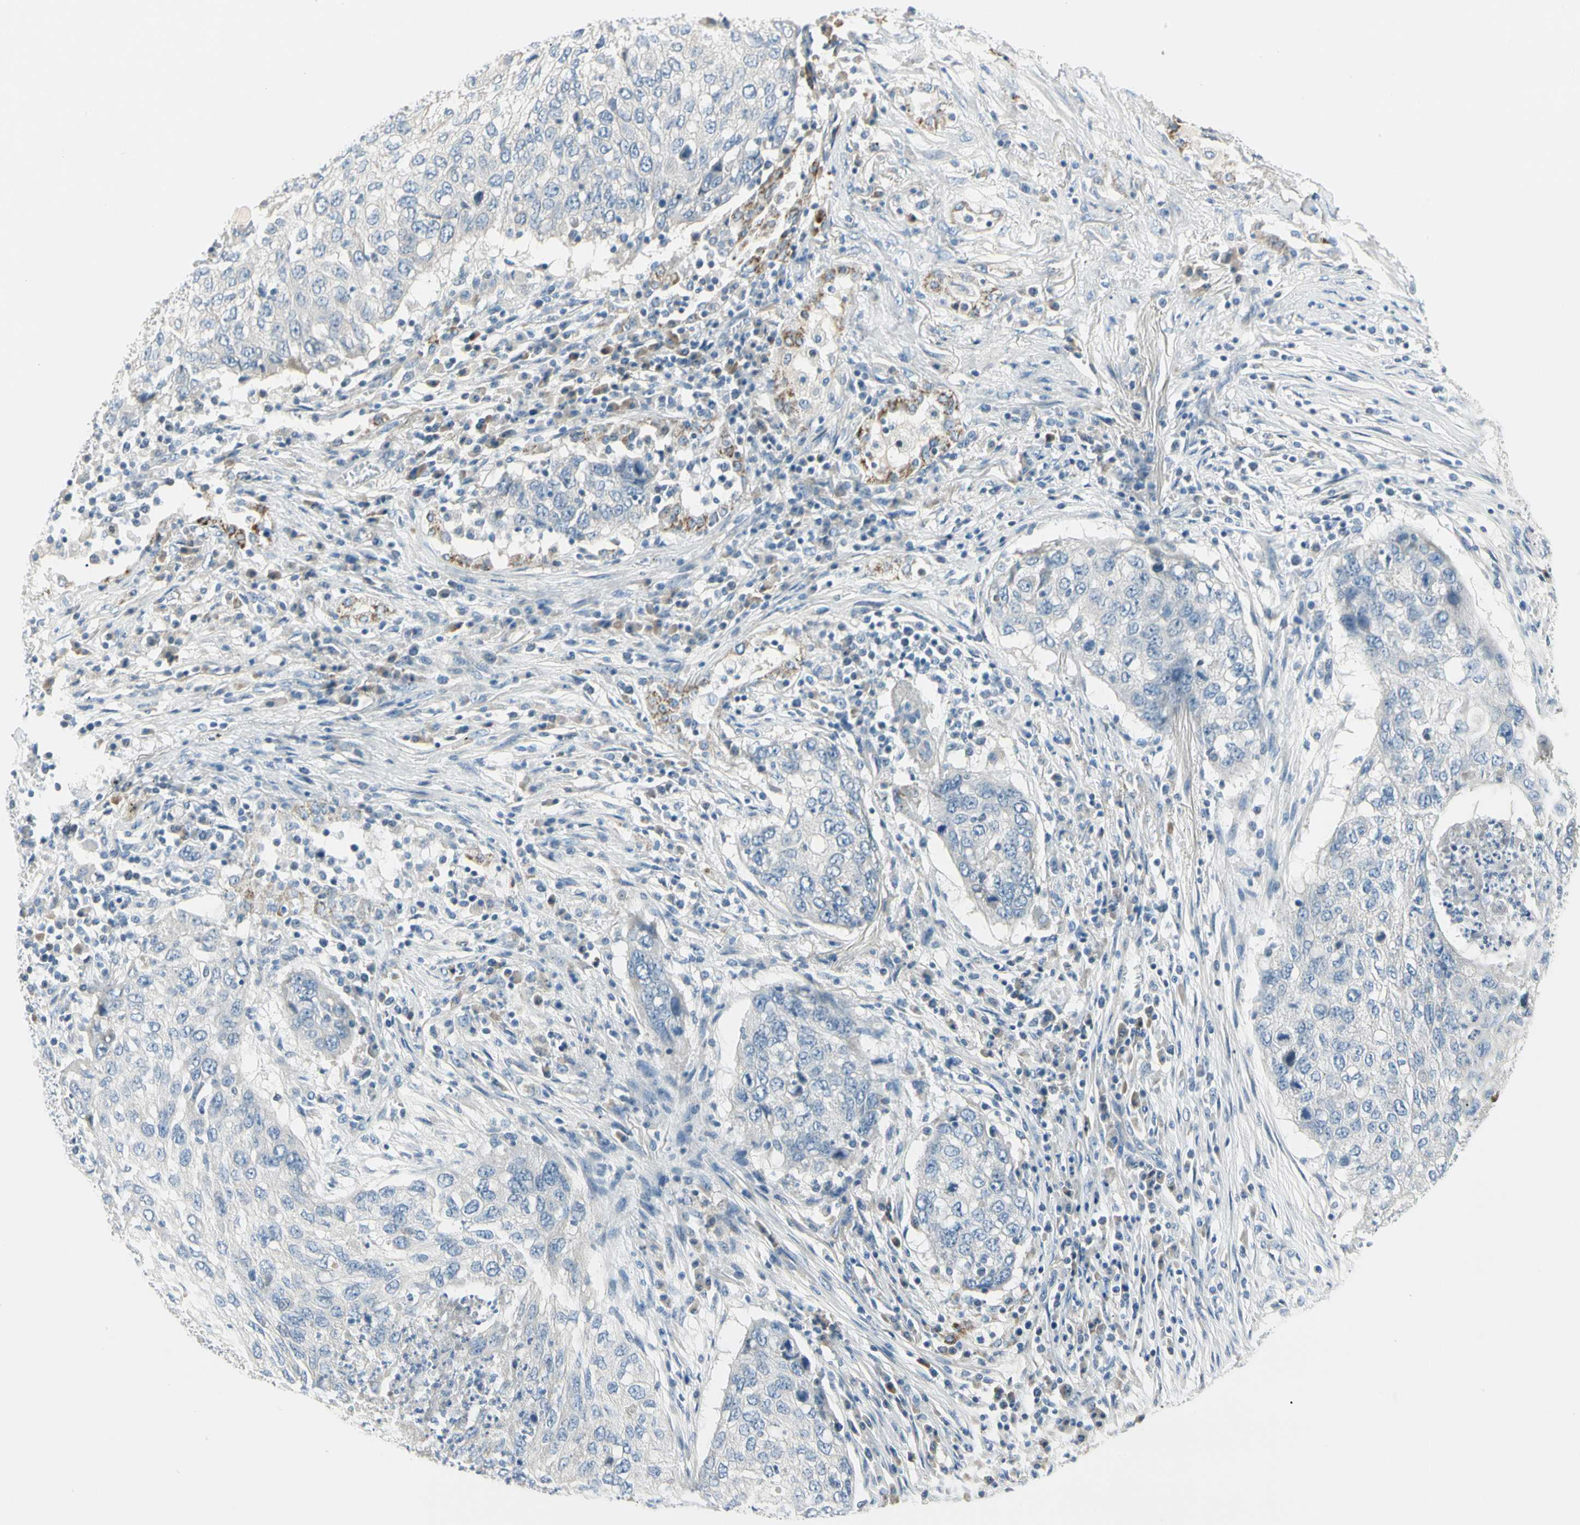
{"staining": {"intensity": "negative", "quantity": "none", "location": "none"}, "tissue": "lung cancer", "cell_type": "Tumor cells", "image_type": "cancer", "snomed": [{"axis": "morphology", "description": "Squamous cell carcinoma, NOS"}, {"axis": "topography", "description": "Lung"}], "caption": "The IHC image has no significant staining in tumor cells of lung cancer (squamous cell carcinoma) tissue.", "gene": "SLC6A15", "patient": {"sex": "female", "age": 63}}